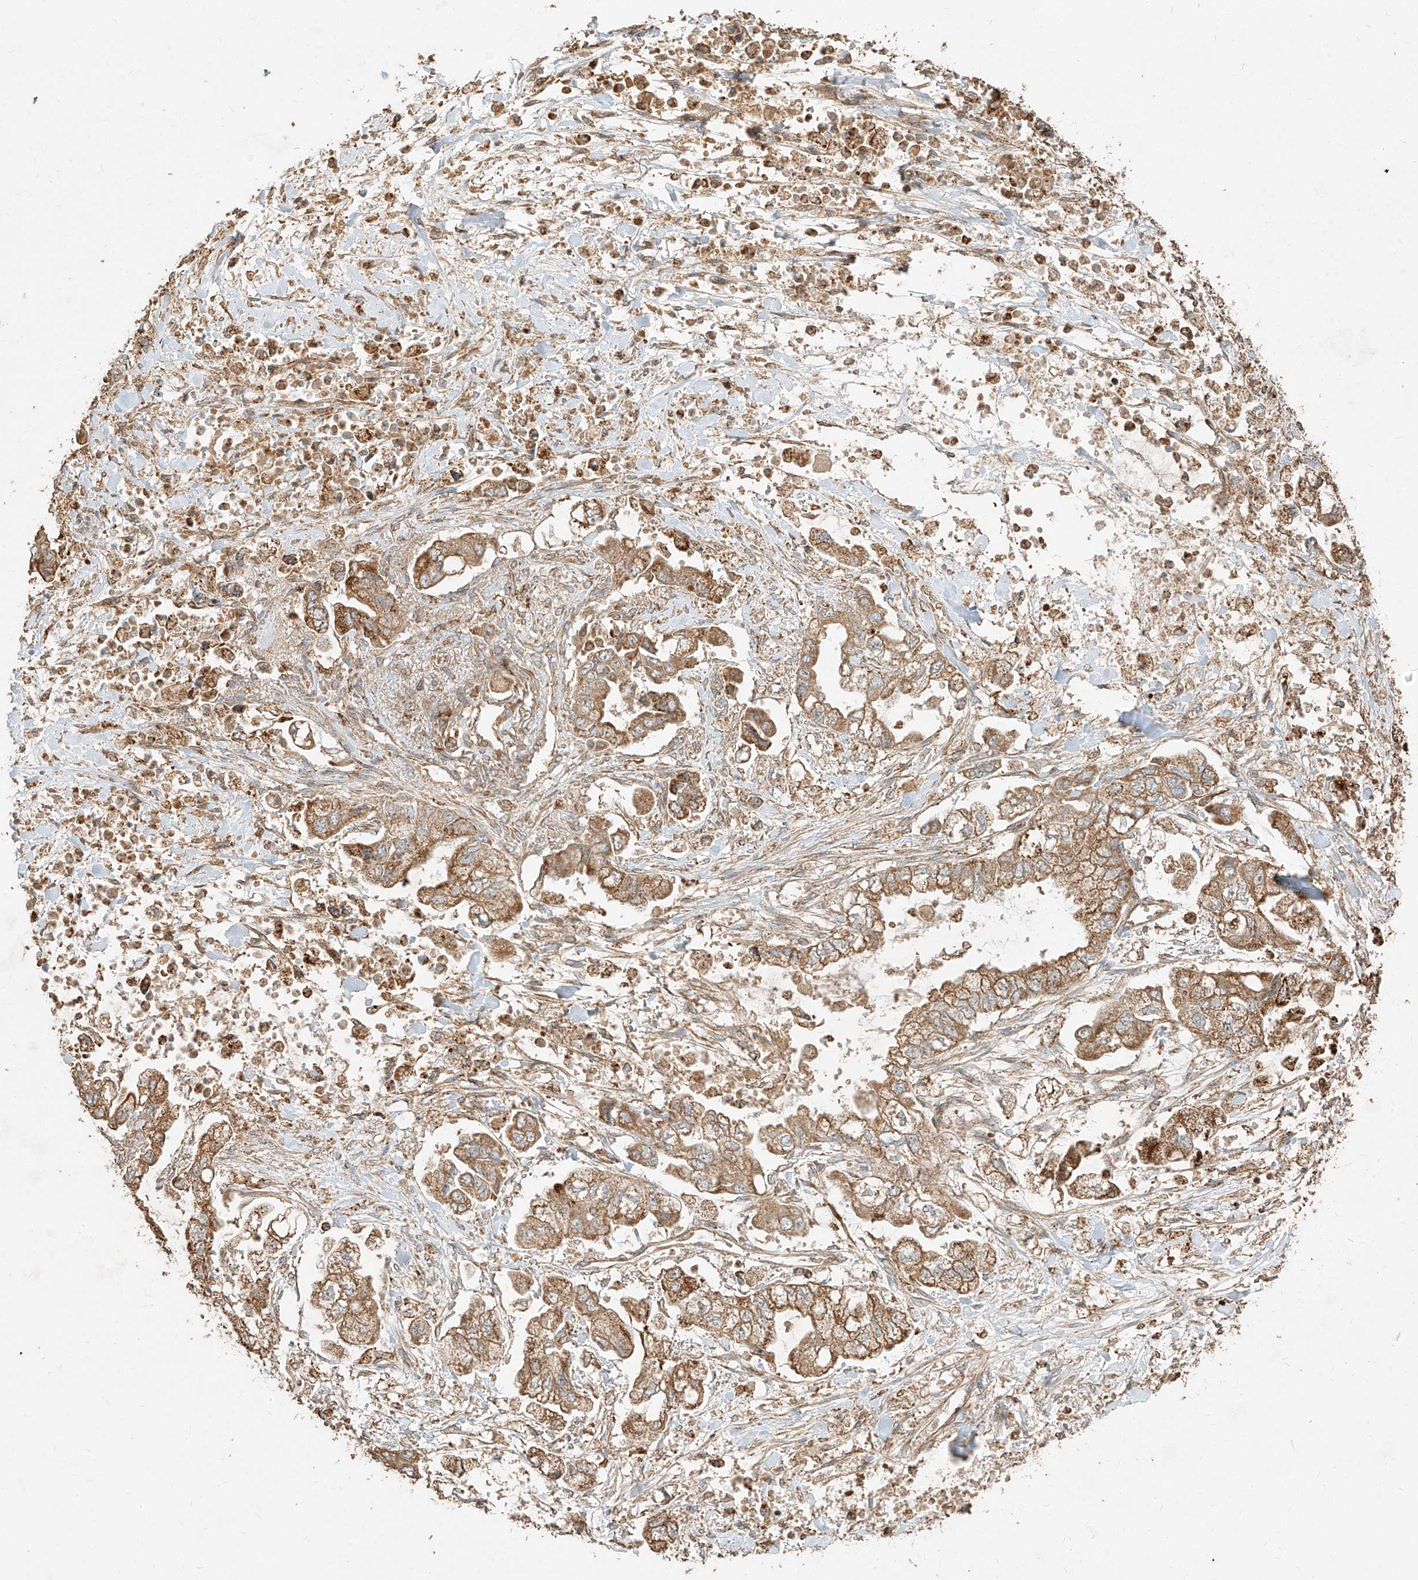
{"staining": {"intensity": "moderate", "quantity": ">75%", "location": "cytoplasmic/membranous"}, "tissue": "stomach cancer", "cell_type": "Tumor cells", "image_type": "cancer", "snomed": [{"axis": "morphology", "description": "Normal tissue, NOS"}, {"axis": "morphology", "description": "Adenocarcinoma, NOS"}, {"axis": "topography", "description": "Stomach"}], "caption": "Stomach cancer tissue reveals moderate cytoplasmic/membranous expression in about >75% of tumor cells, visualized by immunohistochemistry. The staining was performed using DAB (3,3'-diaminobenzidine), with brown indicating positive protein expression. Nuclei are stained blue with hematoxylin.", "gene": "EFNB1", "patient": {"sex": "male", "age": 62}}